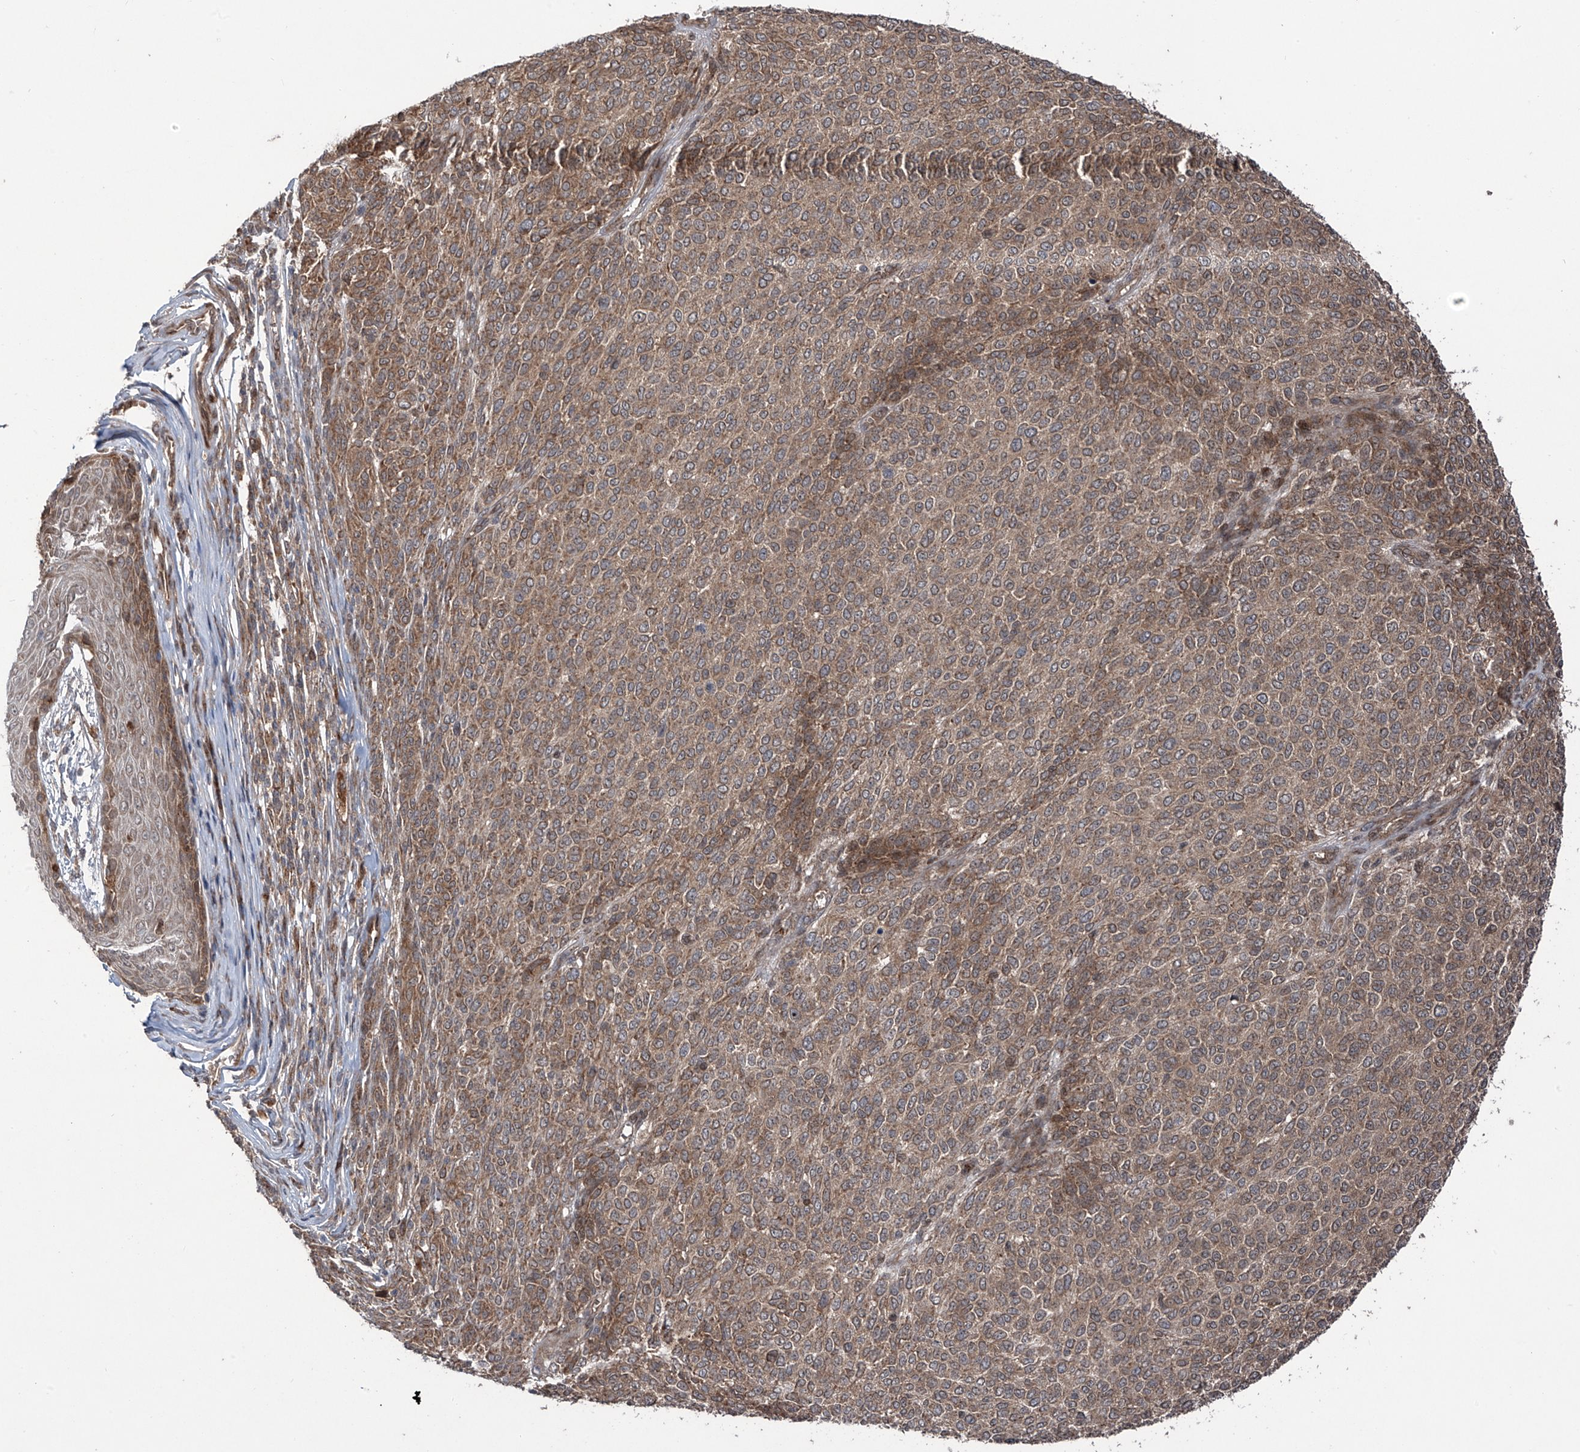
{"staining": {"intensity": "moderate", "quantity": ">75%", "location": "cytoplasmic/membranous"}, "tissue": "melanoma", "cell_type": "Tumor cells", "image_type": "cancer", "snomed": [{"axis": "morphology", "description": "Malignant melanoma, NOS"}, {"axis": "topography", "description": "Skin"}], "caption": "This is an image of immunohistochemistry (IHC) staining of melanoma, which shows moderate positivity in the cytoplasmic/membranous of tumor cells.", "gene": "ZDHHC9", "patient": {"sex": "male", "age": 49}}